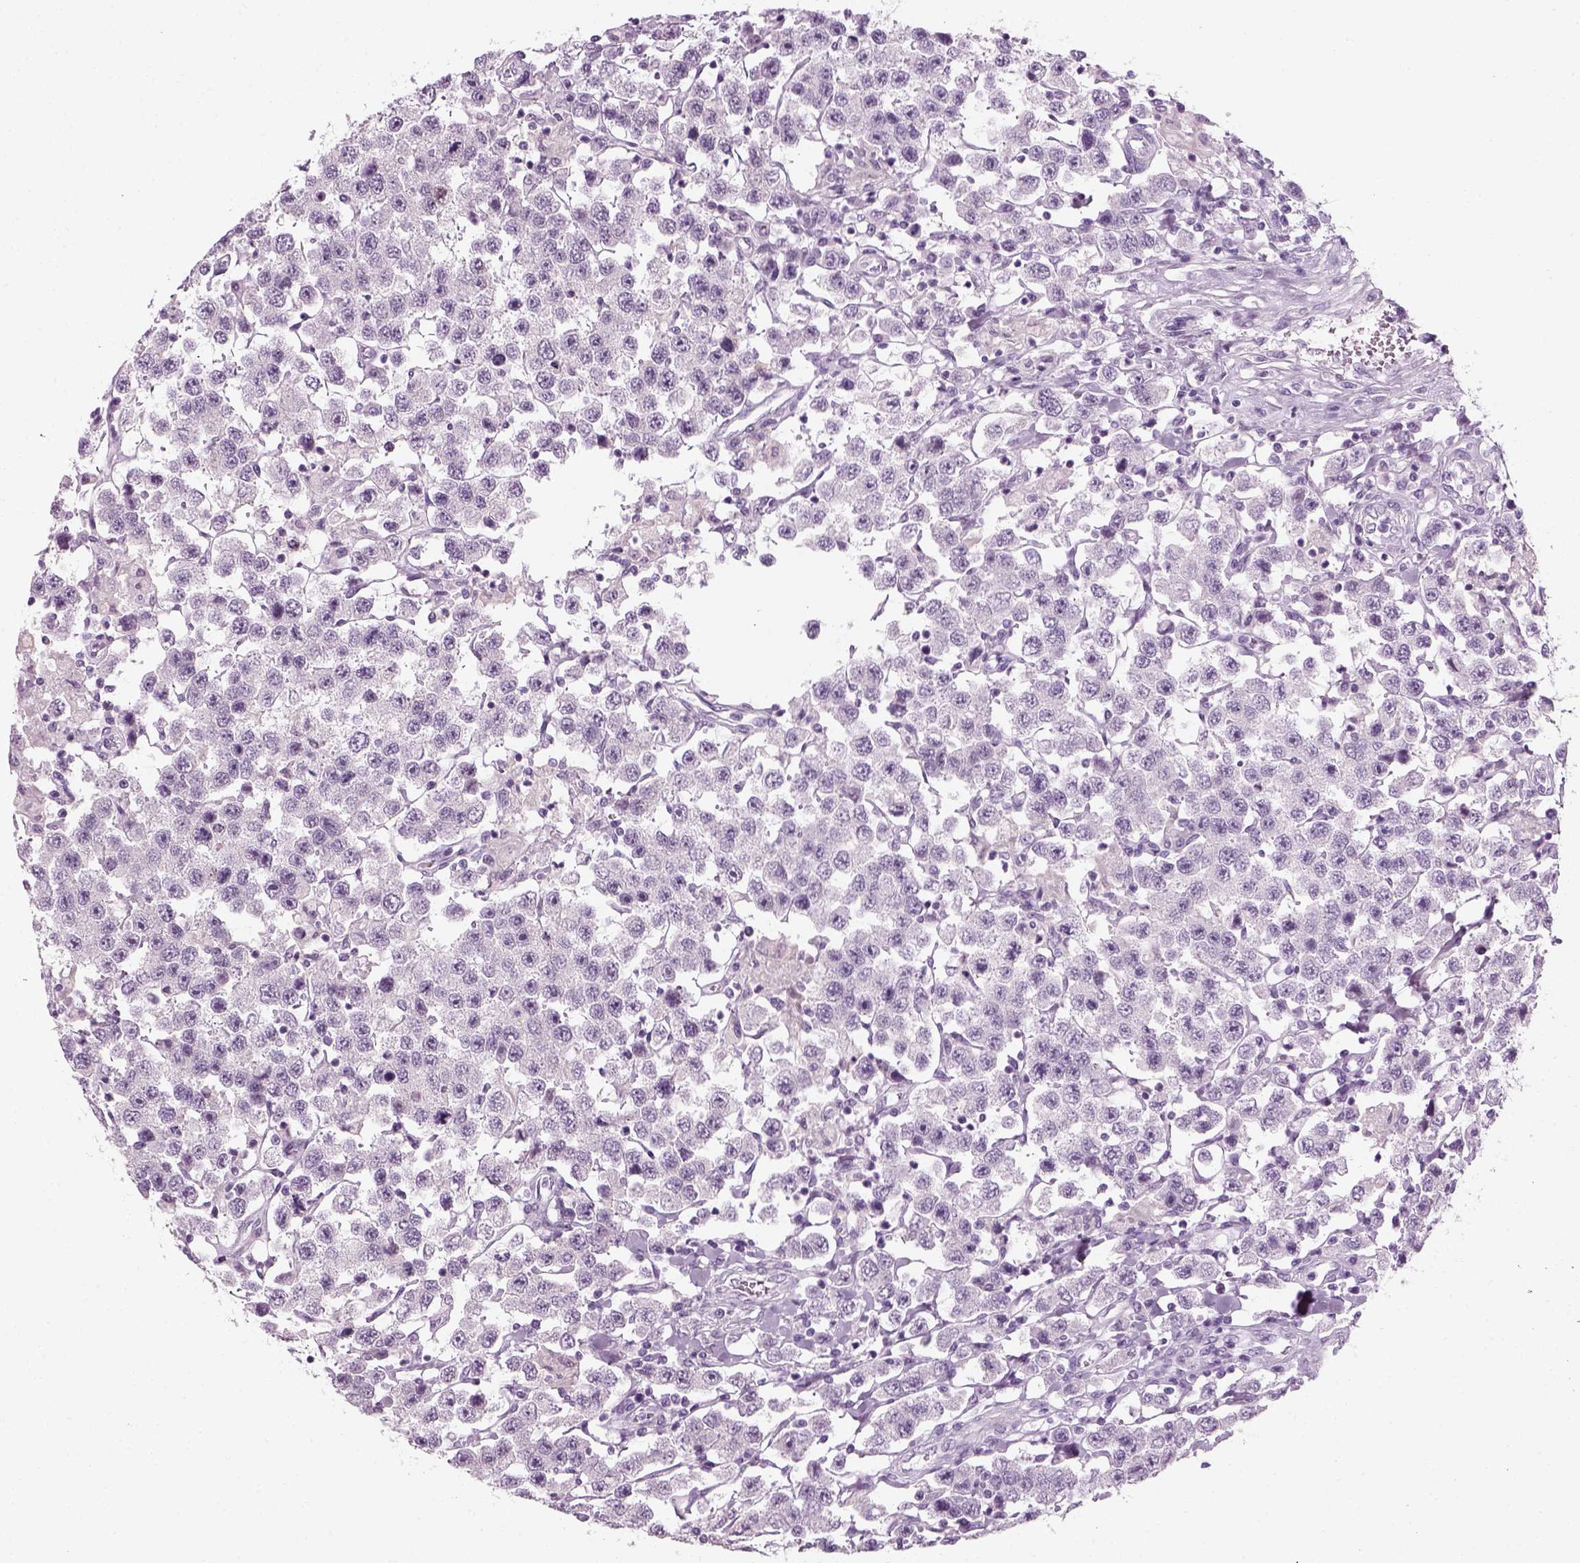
{"staining": {"intensity": "negative", "quantity": "none", "location": "none"}, "tissue": "testis cancer", "cell_type": "Tumor cells", "image_type": "cancer", "snomed": [{"axis": "morphology", "description": "Seminoma, NOS"}, {"axis": "topography", "description": "Testis"}], "caption": "IHC of human seminoma (testis) reveals no staining in tumor cells. (Stains: DAB (3,3'-diaminobenzidine) immunohistochemistry with hematoxylin counter stain, Microscopy: brightfield microscopy at high magnification).", "gene": "KRT75", "patient": {"sex": "male", "age": 45}}